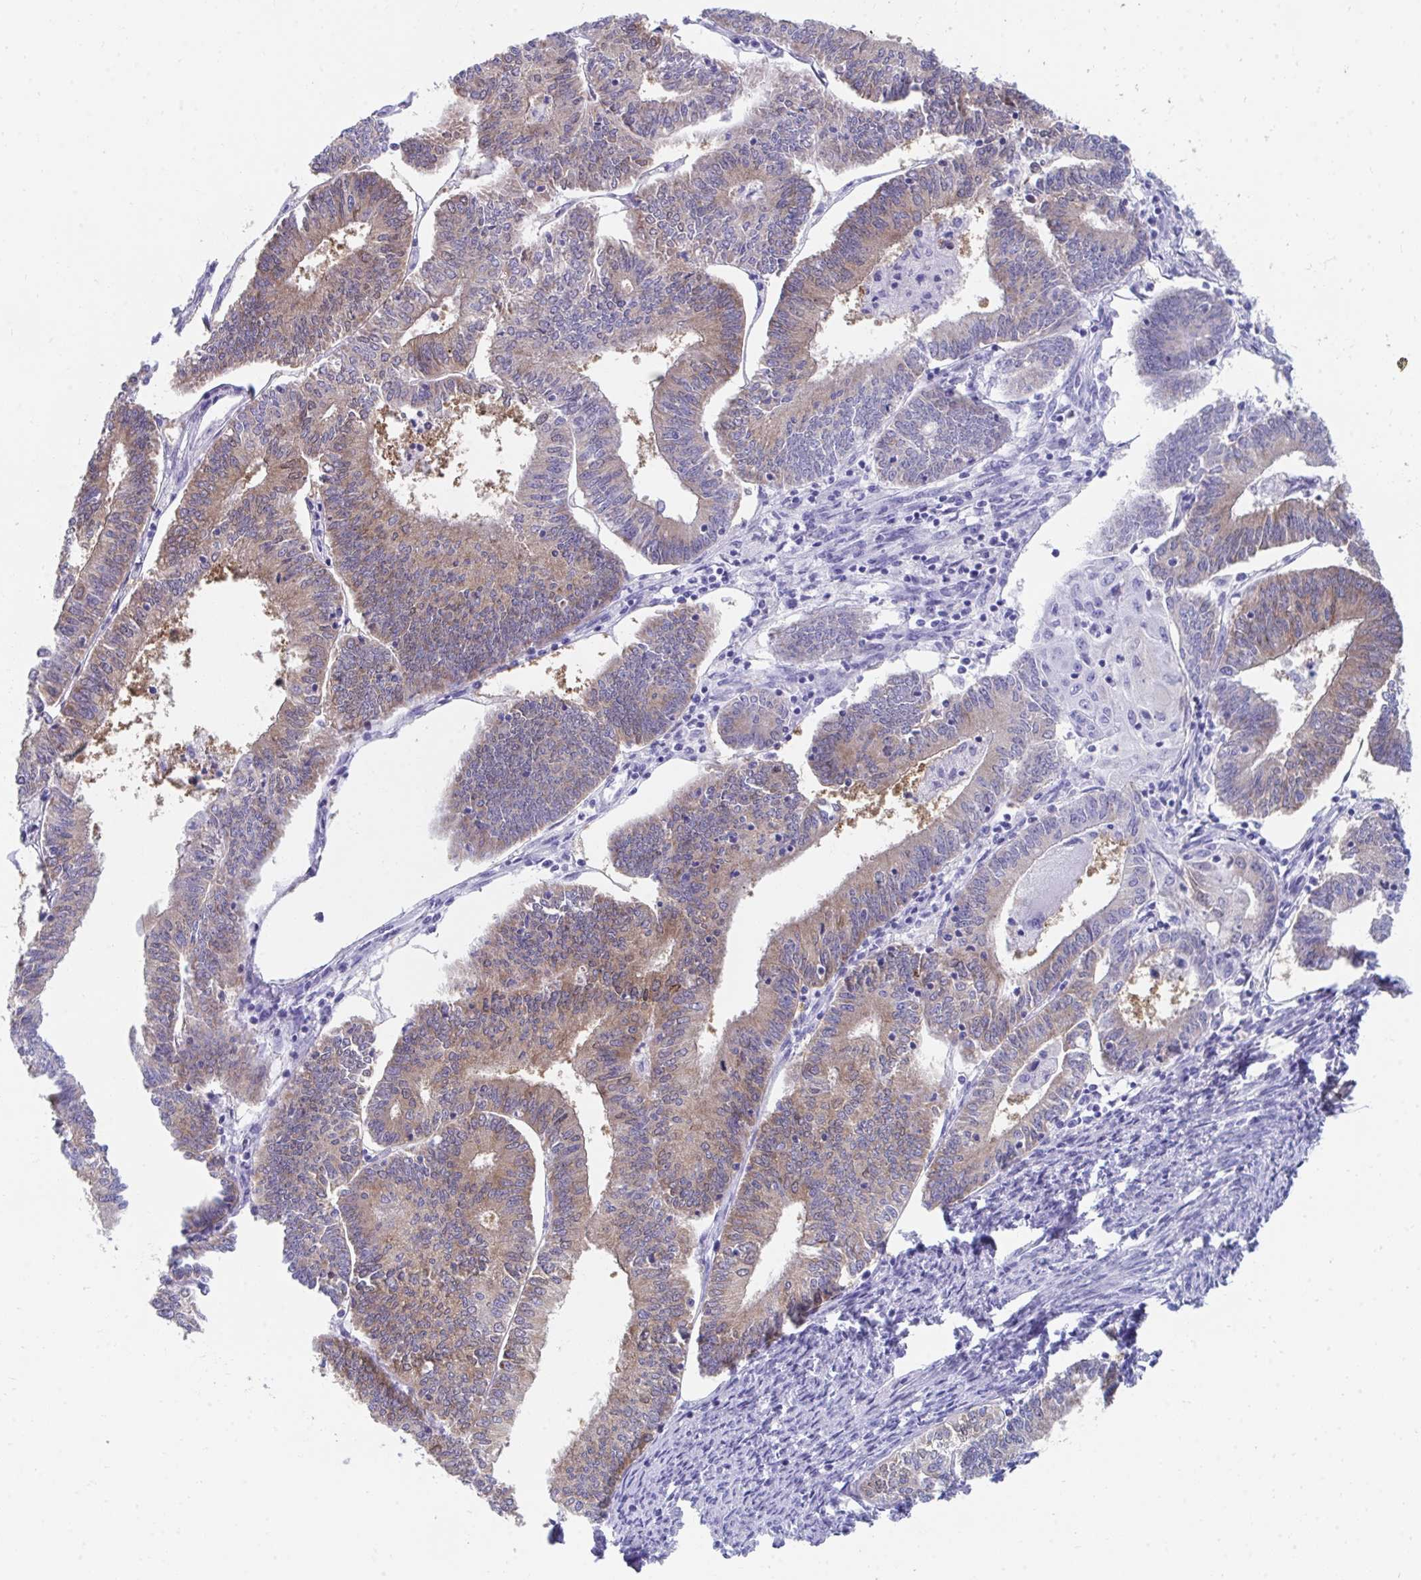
{"staining": {"intensity": "weak", "quantity": "25%-75%", "location": "cytoplasmic/membranous"}, "tissue": "endometrial cancer", "cell_type": "Tumor cells", "image_type": "cancer", "snomed": [{"axis": "morphology", "description": "Adenocarcinoma, NOS"}, {"axis": "topography", "description": "Endometrium"}], "caption": "Brown immunohistochemical staining in endometrial adenocarcinoma shows weak cytoplasmic/membranous expression in approximately 25%-75% of tumor cells.", "gene": "HGD", "patient": {"sex": "female", "age": 61}}